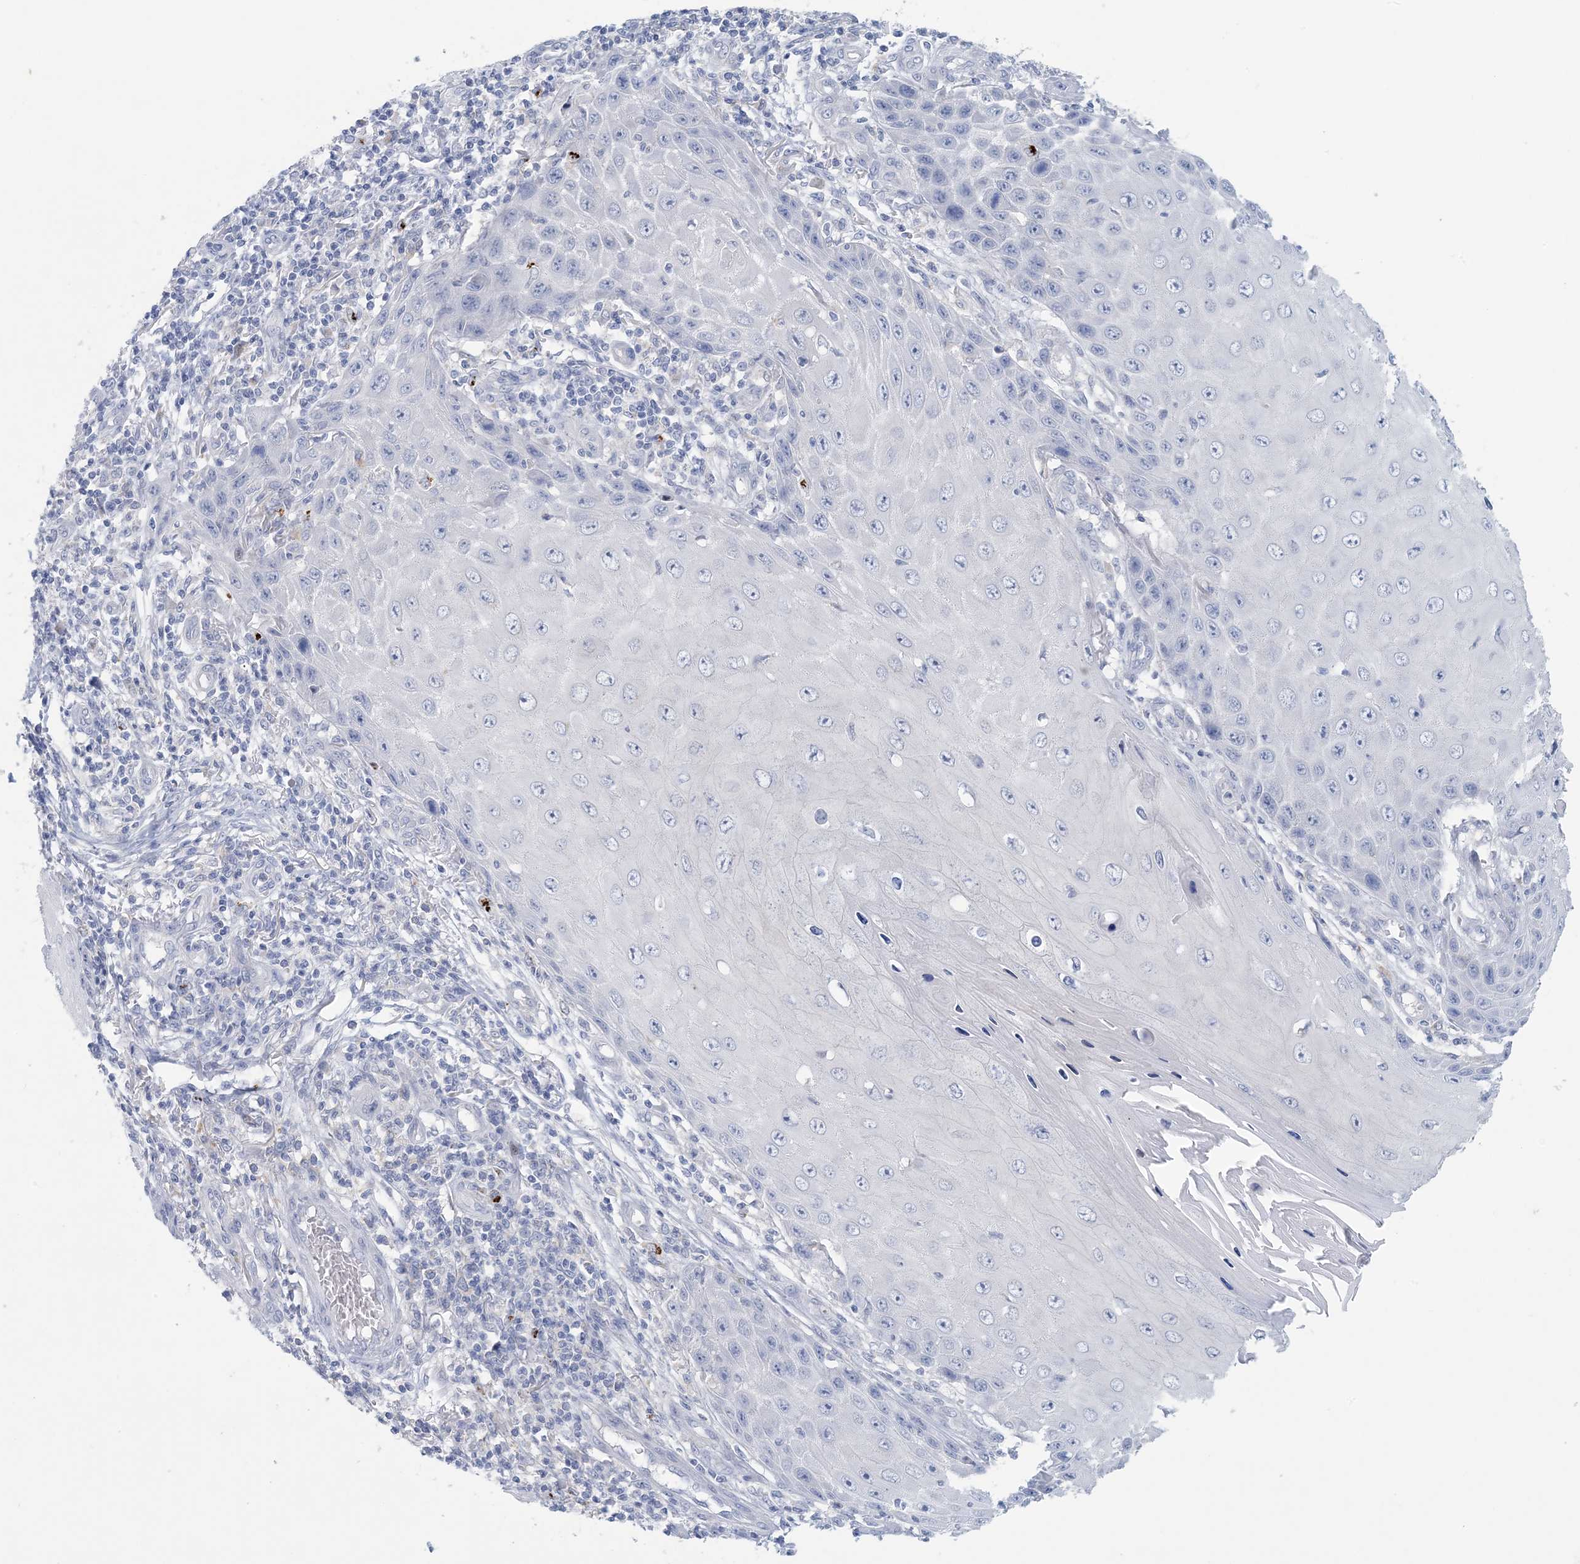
{"staining": {"intensity": "negative", "quantity": "none", "location": "none"}, "tissue": "skin cancer", "cell_type": "Tumor cells", "image_type": "cancer", "snomed": [{"axis": "morphology", "description": "Squamous cell carcinoma, NOS"}, {"axis": "topography", "description": "Skin"}], "caption": "This photomicrograph is of skin squamous cell carcinoma stained with immunohistochemistry (IHC) to label a protein in brown with the nuclei are counter-stained blue. There is no expression in tumor cells.", "gene": "GABRG1", "patient": {"sex": "female", "age": 73}}